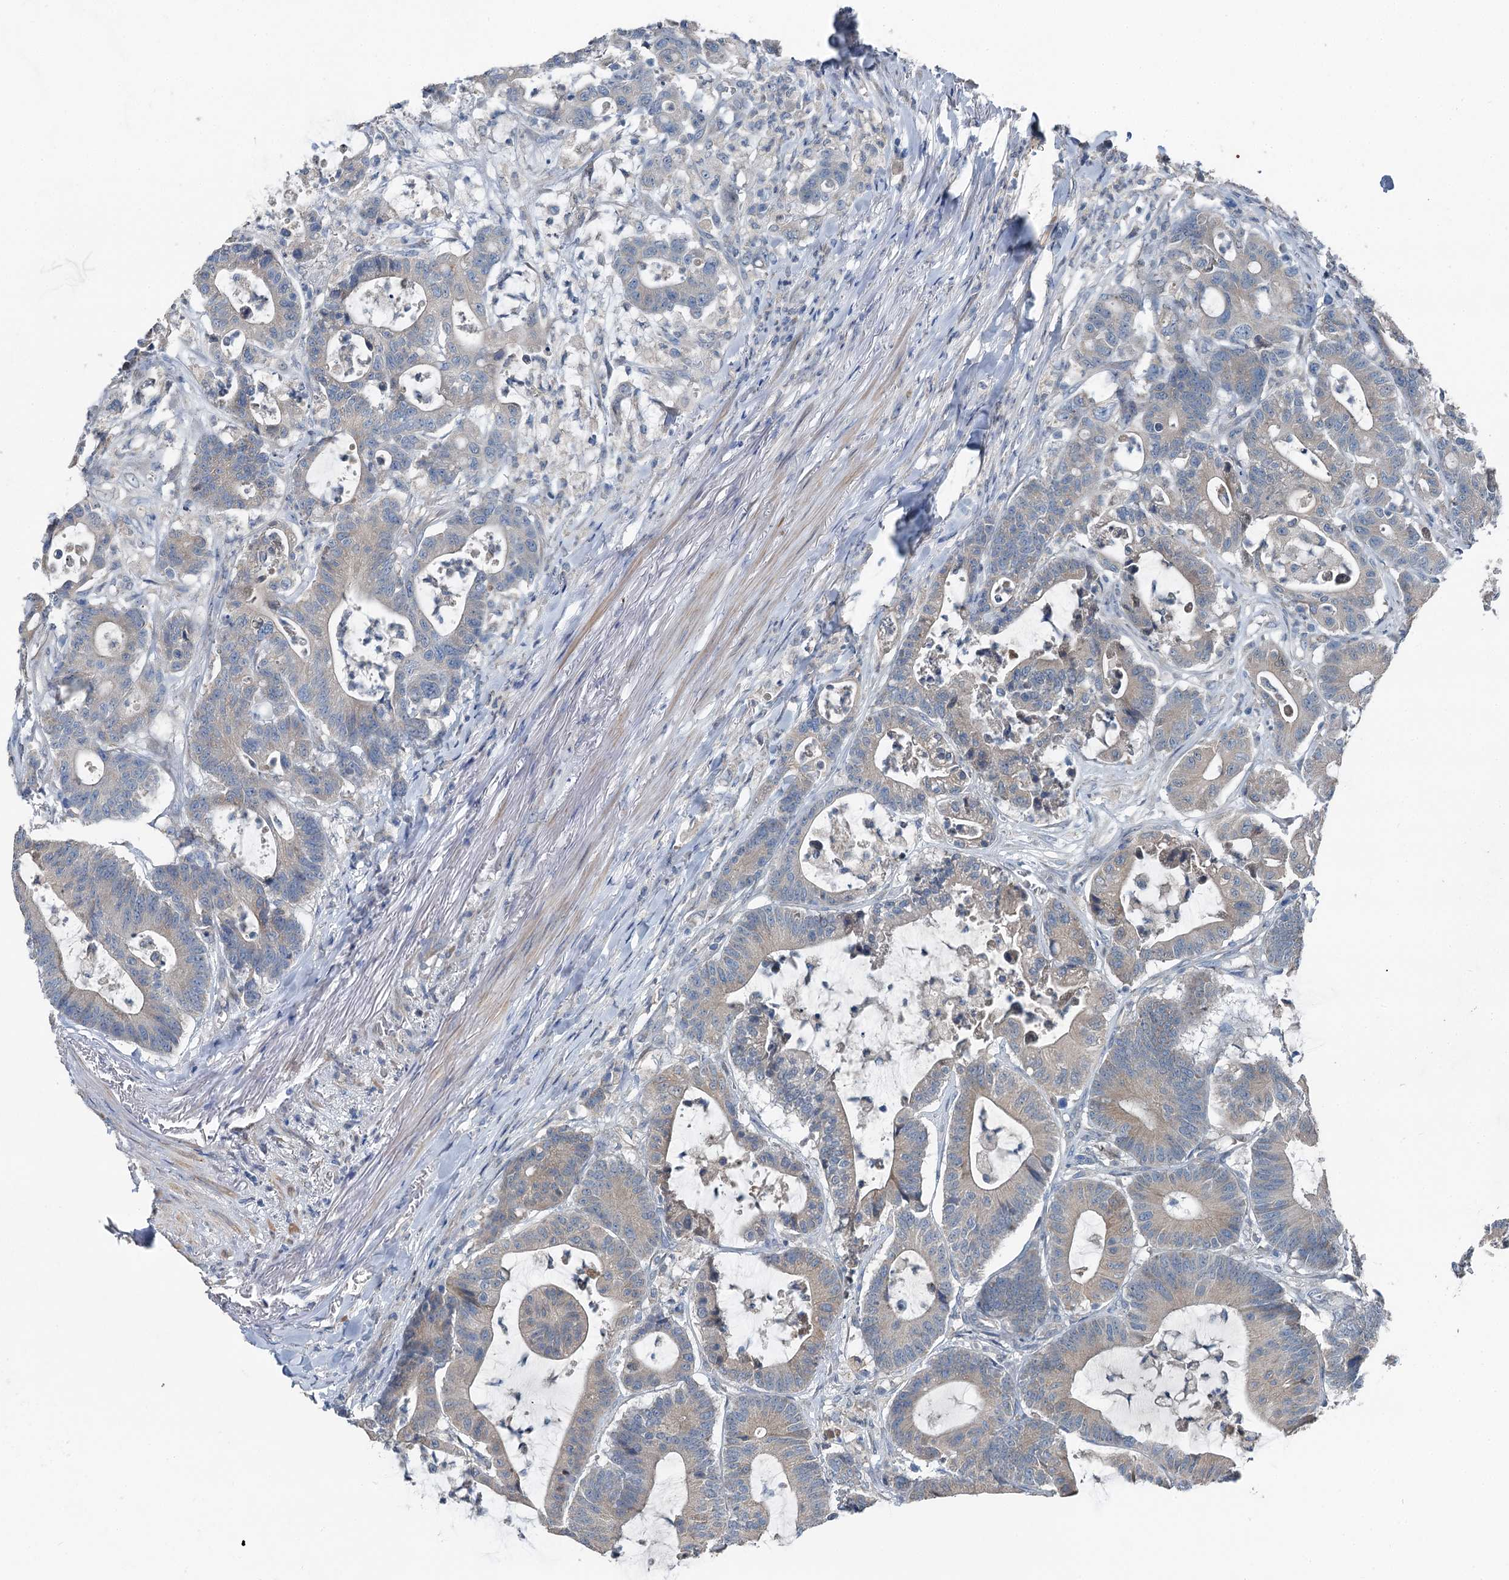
{"staining": {"intensity": "weak", "quantity": ">75%", "location": "cytoplasmic/membranous"}, "tissue": "colorectal cancer", "cell_type": "Tumor cells", "image_type": "cancer", "snomed": [{"axis": "morphology", "description": "Adenocarcinoma, NOS"}, {"axis": "topography", "description": "Colon"}], "caption": "Protein expression analysis of adenocarcinoma (colorectal) demonstrates weak cytoplasmic/membranous expression in approximately >75% of tumor cells.", "gene": "C6orf120", "patient": {"sex": "female", "age": 84}}